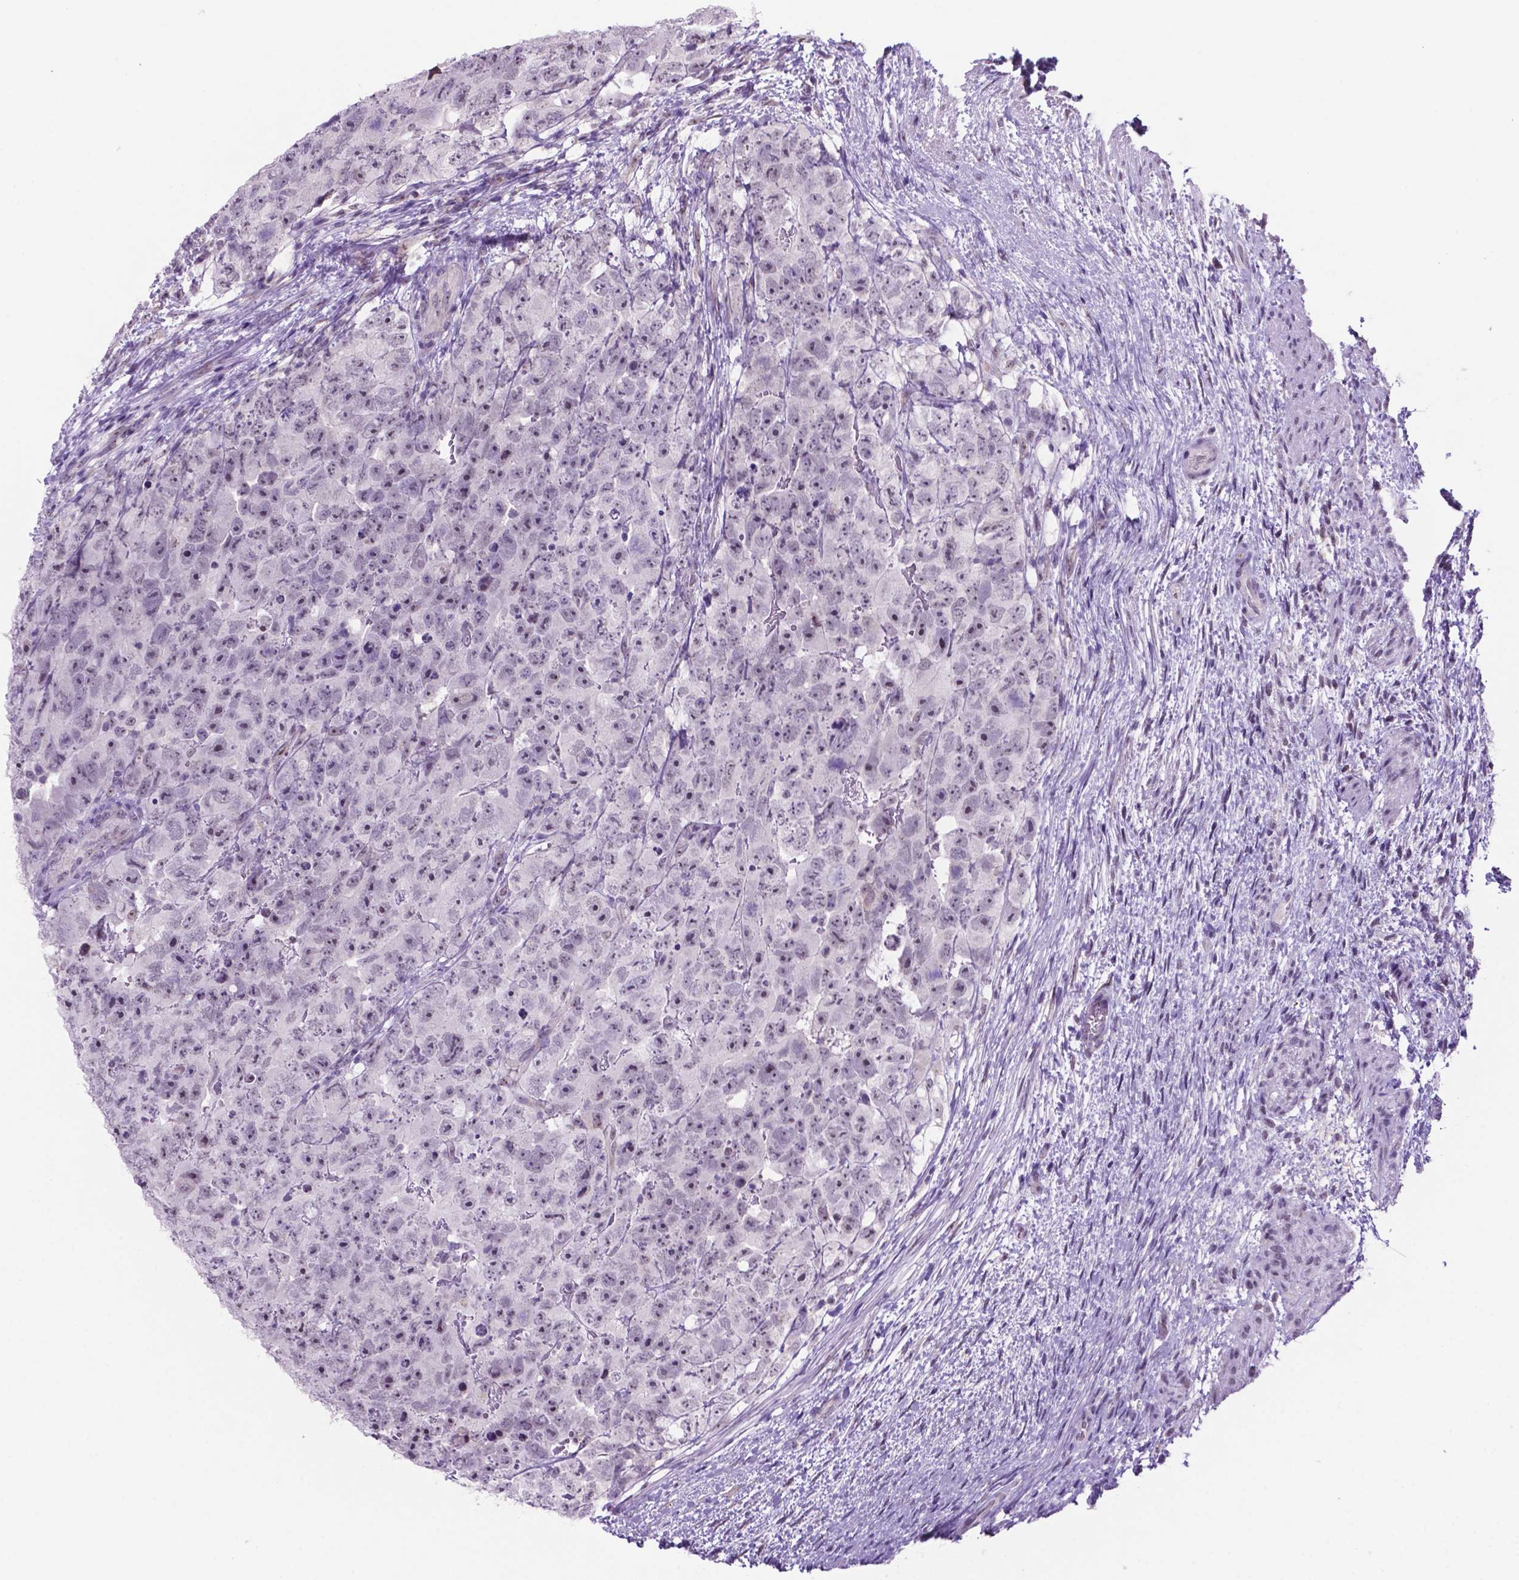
{"staining": {"intensity": "moderate", "quantity": "25%-75%", "location": "nuclear"}, "tissue": "testis cancer", "cell_type": "Tumor cells", "image_type": "cancer", "snomed": [{"axis": "morphology", "description": "Carcinoma, Embryonal, NOS"}, {"axis": "topography", "description": "Testis"}], "caption": "Immunohistochemistry micrograph of neoplastic tissue: testis cancer (embryonal carcinoma) stained using IHC displays medium levels of moderate protein expression localized specifically in the nuclear of tumor cells, appearing as a nuclear brown color.", "gene": "C18orf21", "patient": {"sex": "male", "age": 24}}